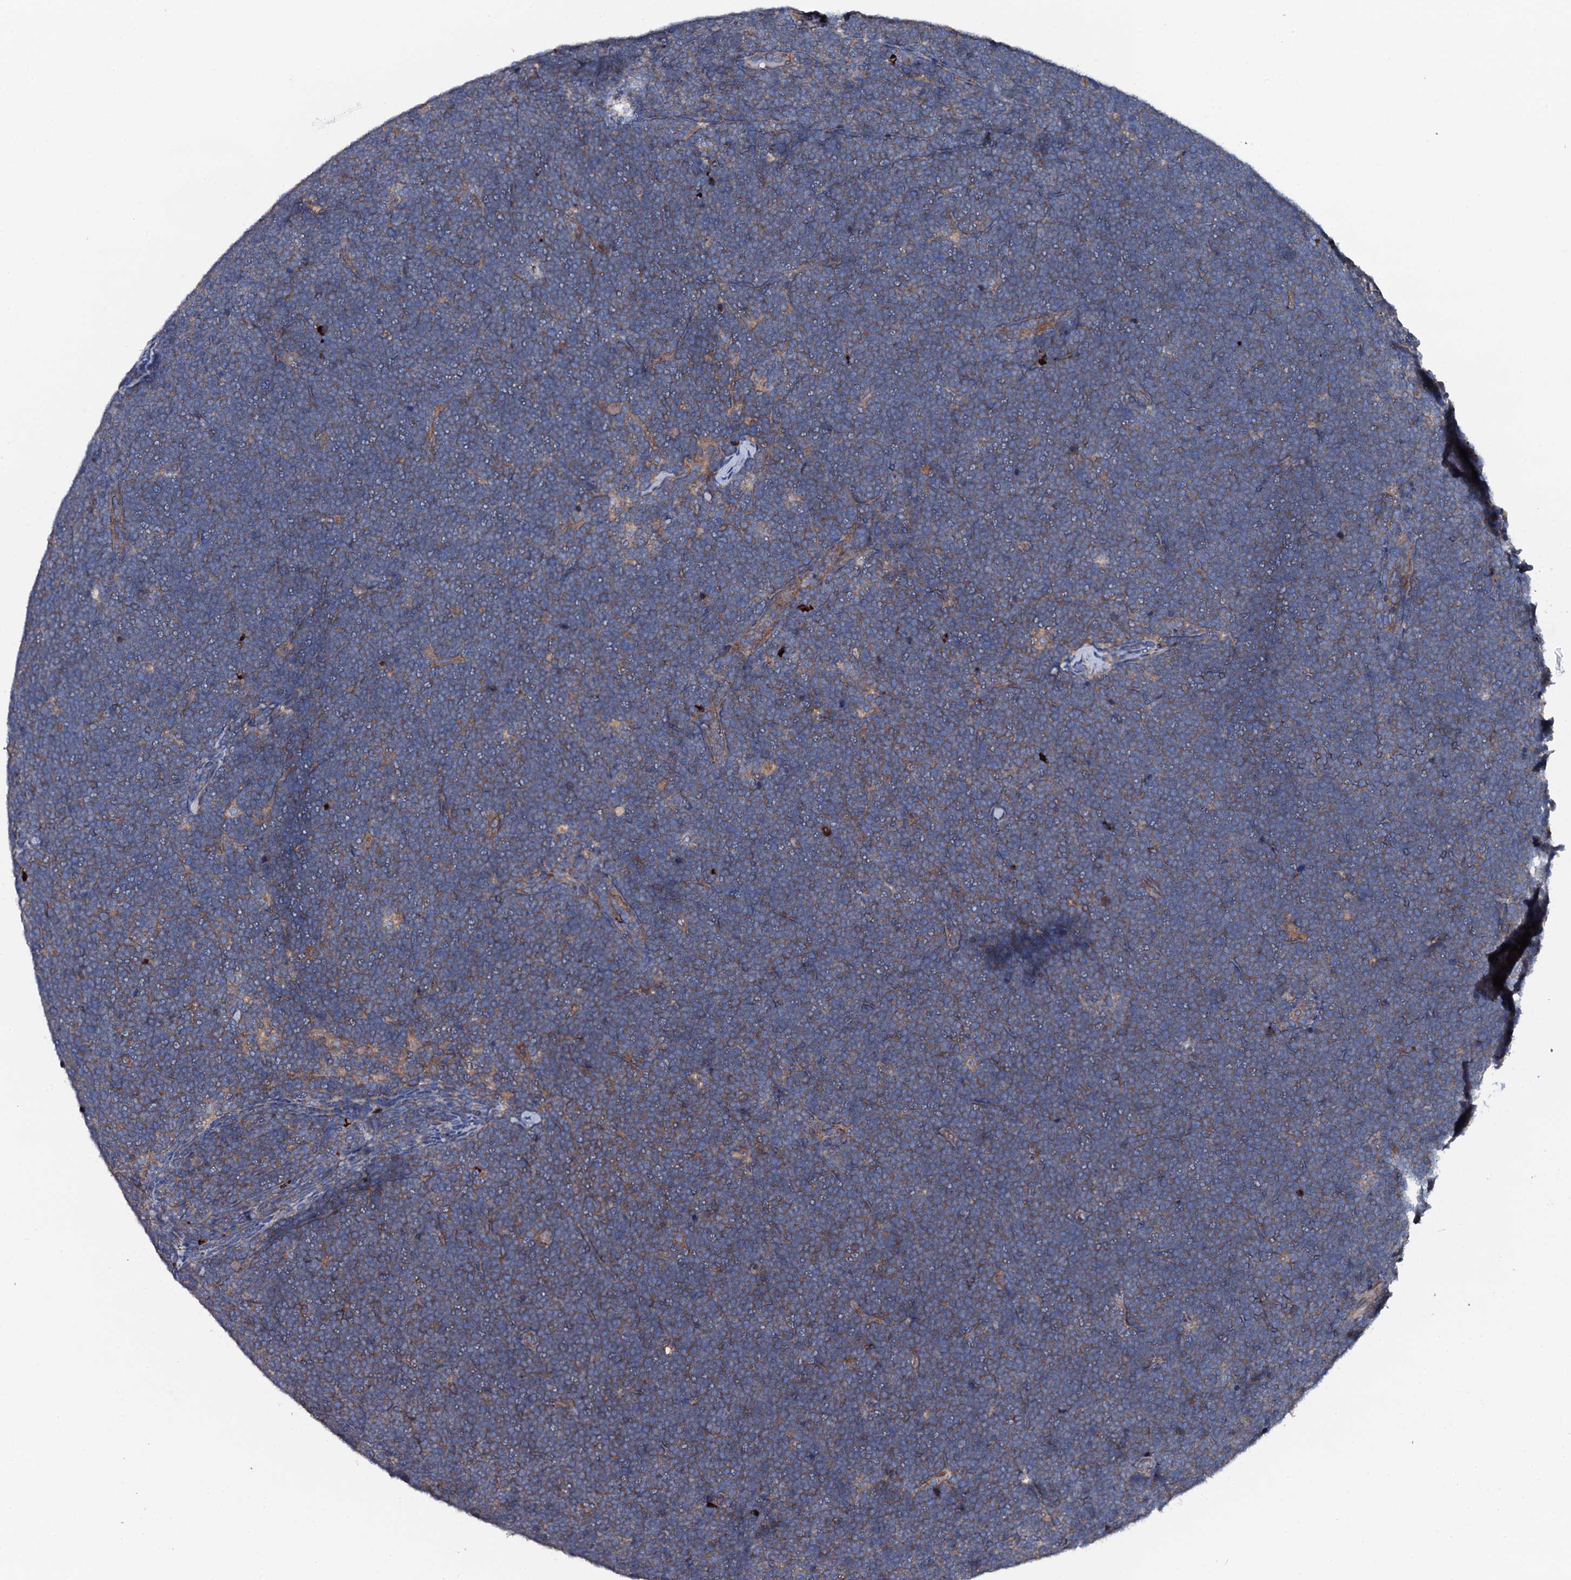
{"staining": {"intensity": "weak", "quantity": "25%-75%", "location": "cytoplasmic/membranous"}, "tissue": "lymphoma", "cell_type": "Tumor cells", "image_type": "cancer", "snomed": [{"axis": "morphology", "description": "Malignant lymphoma, non-Hodgkin's type, High grade"}, {"axis": "topography", "description": "Lymph node"}], "caption": "A high-resolution photomicrograph shows immunohistochemistry staining of malignant lymphoma, non-Hodgkin's type (high-grade), which shows weak cytoplasmic/membranous staining in approximately 25%-75% of tumor cells.", "gene": "NEK1", "patient": {"sex": "male", "age": 13}}